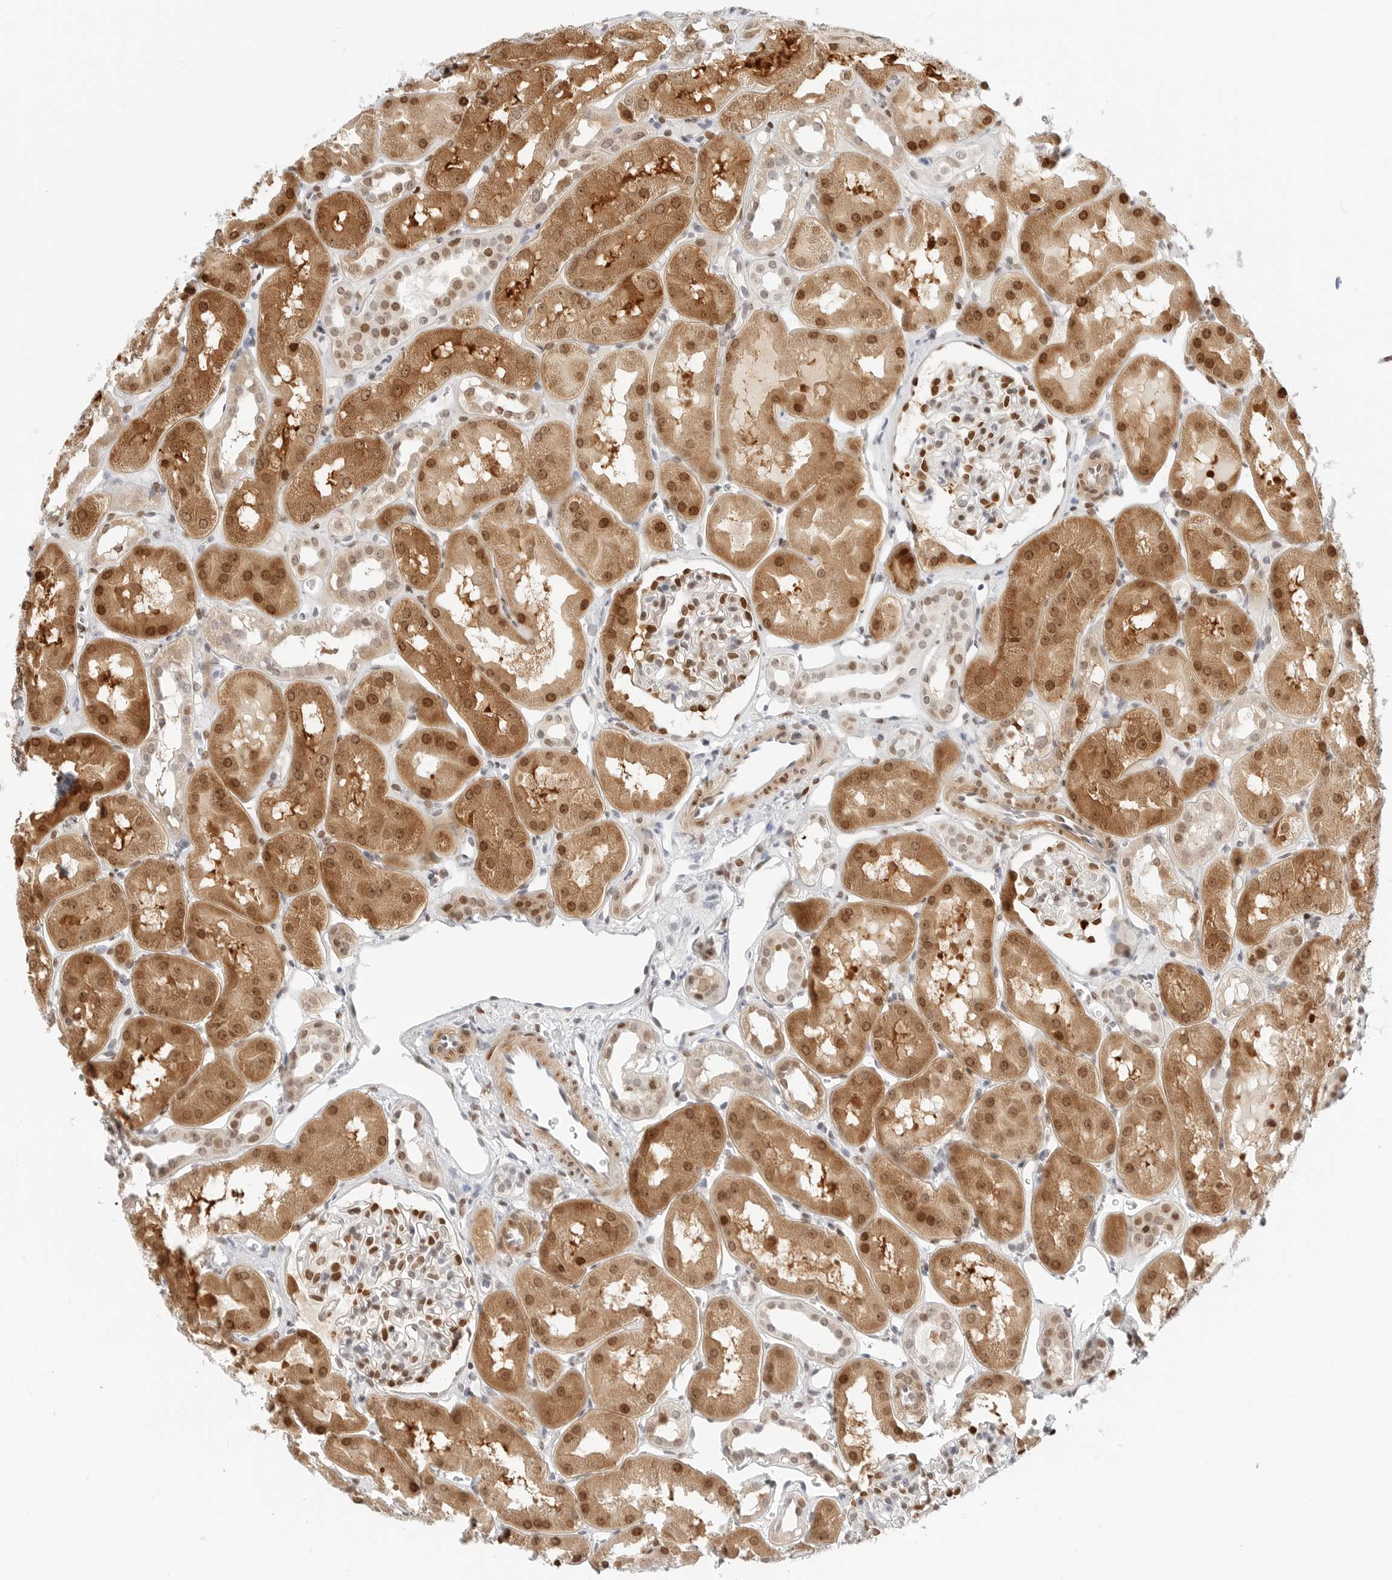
{"staining": {"intensity": "strong", "quantity": "25%-75%", "location": "nuclear"}, "tissue": "kidney", "cell_type": "Cells in glomeruli", "image_type": "normal", "snomed": [{"axis": "morphology", "description": "Normal tissue, NOS"}, {"axis": "topography", "description": "Kidney"}], "caption": "Immunohistochemical staining of normal kidney demonstrates strong nuclear protein positivity in about 25%-75% of cells in glomeruli. Nuclei are stained in blue.", "gene": "SPIDR", "patient": {"sex": "male", "age": 16}}